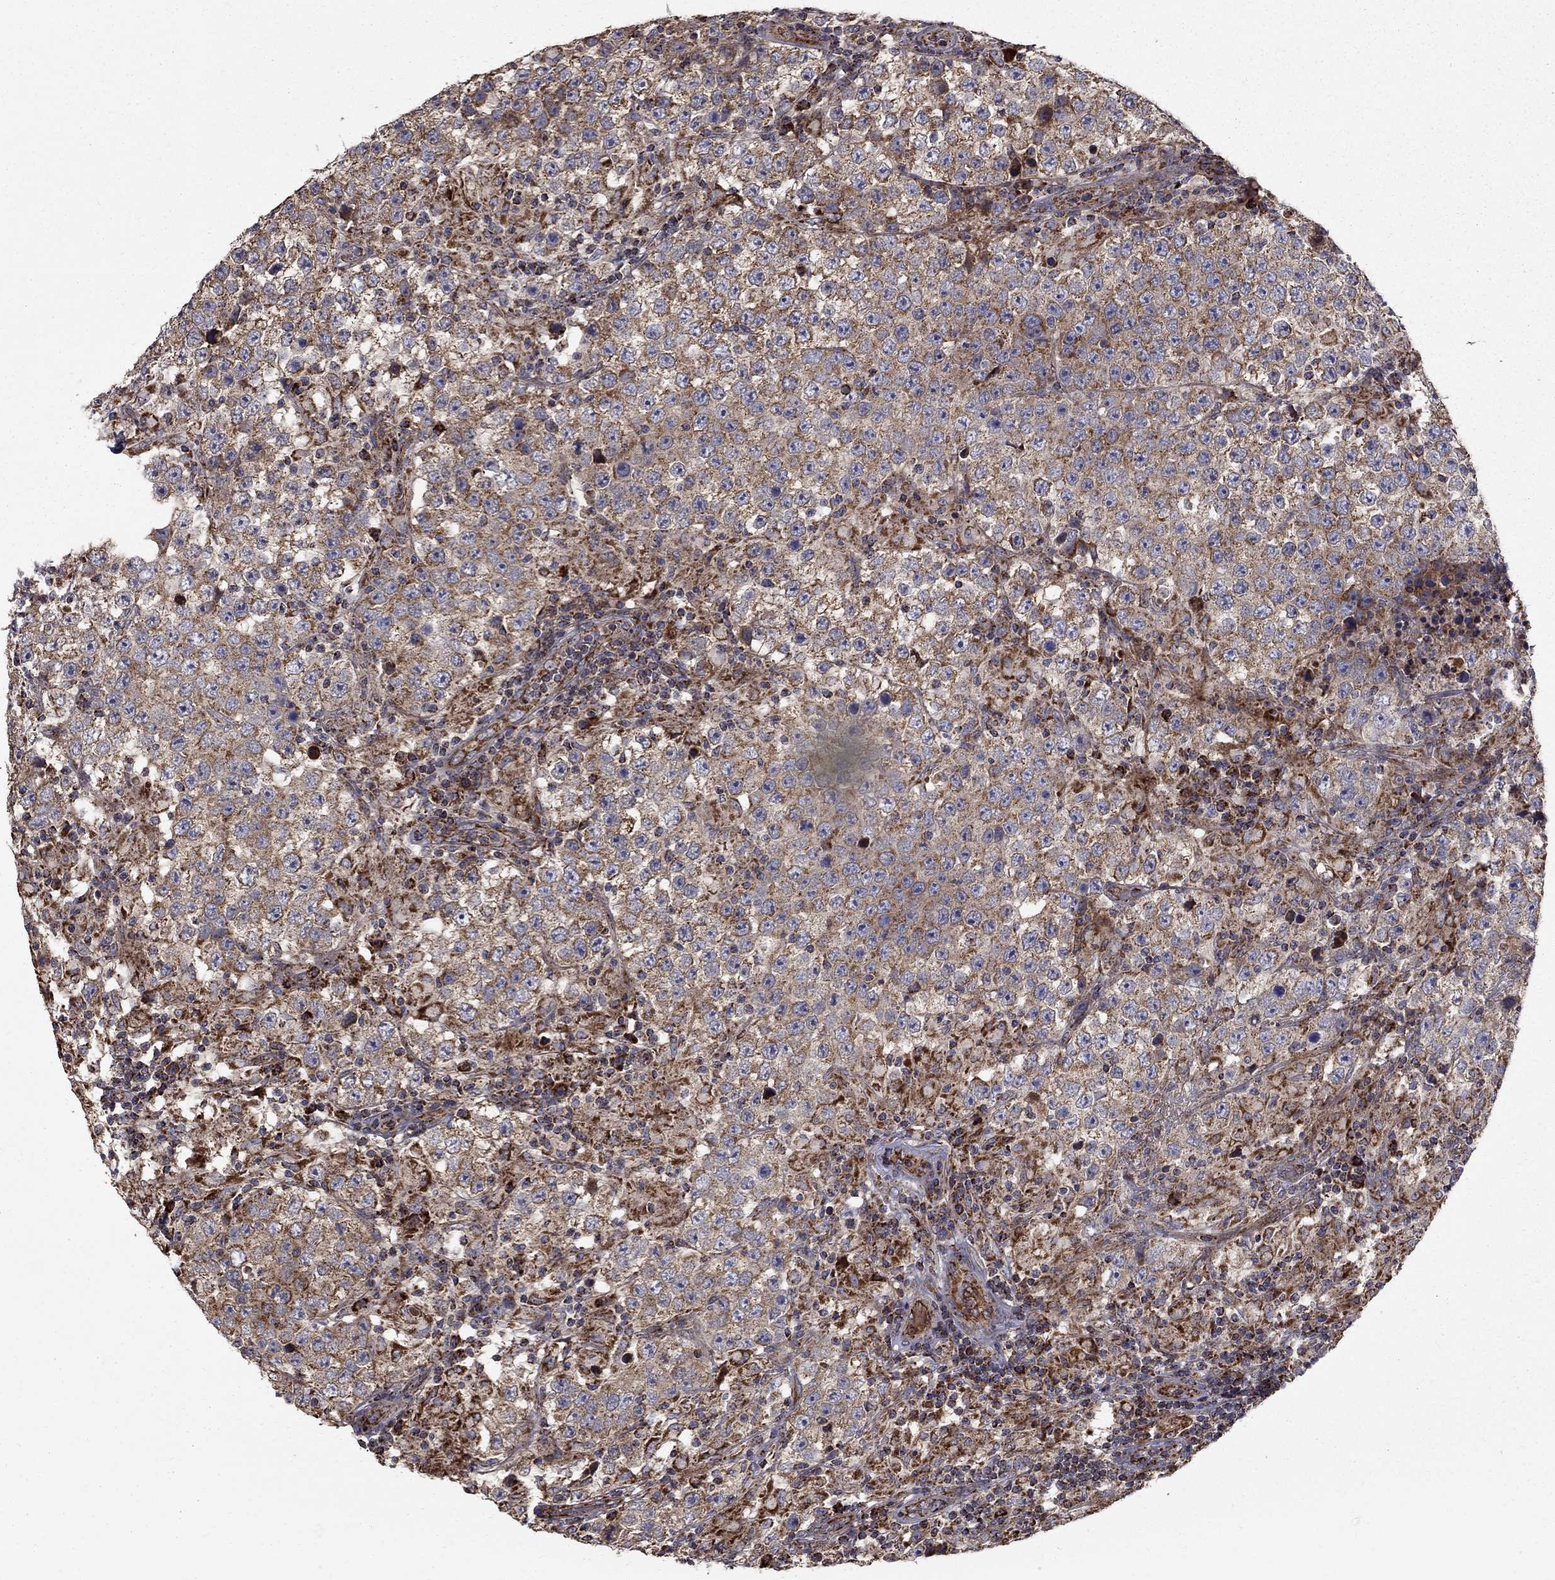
{"staining": {"intensity": "moderate", "quantity": "<25%", "location": "cytoplasmic/membranous"}, "tissue": "testis cancer", "cell_type": "Tumor cells", "image_type": "cancer", "snomed": [{"axis": "morphology", "description": "Seminoma, NOS"}, {"axis": "morphology", "description": "Carcinoma, Embryonal, NOS"}, {"axis": "topography", "description": "Testis"}], "caption": "IHC of testis embryonal carcinoma exhibits low levels of moderate cytoplasmic/membranous positivity in about <25% of tumor cells.", "gene": "NDUFS8", "patient": {"sex": "male", "age": 41}}